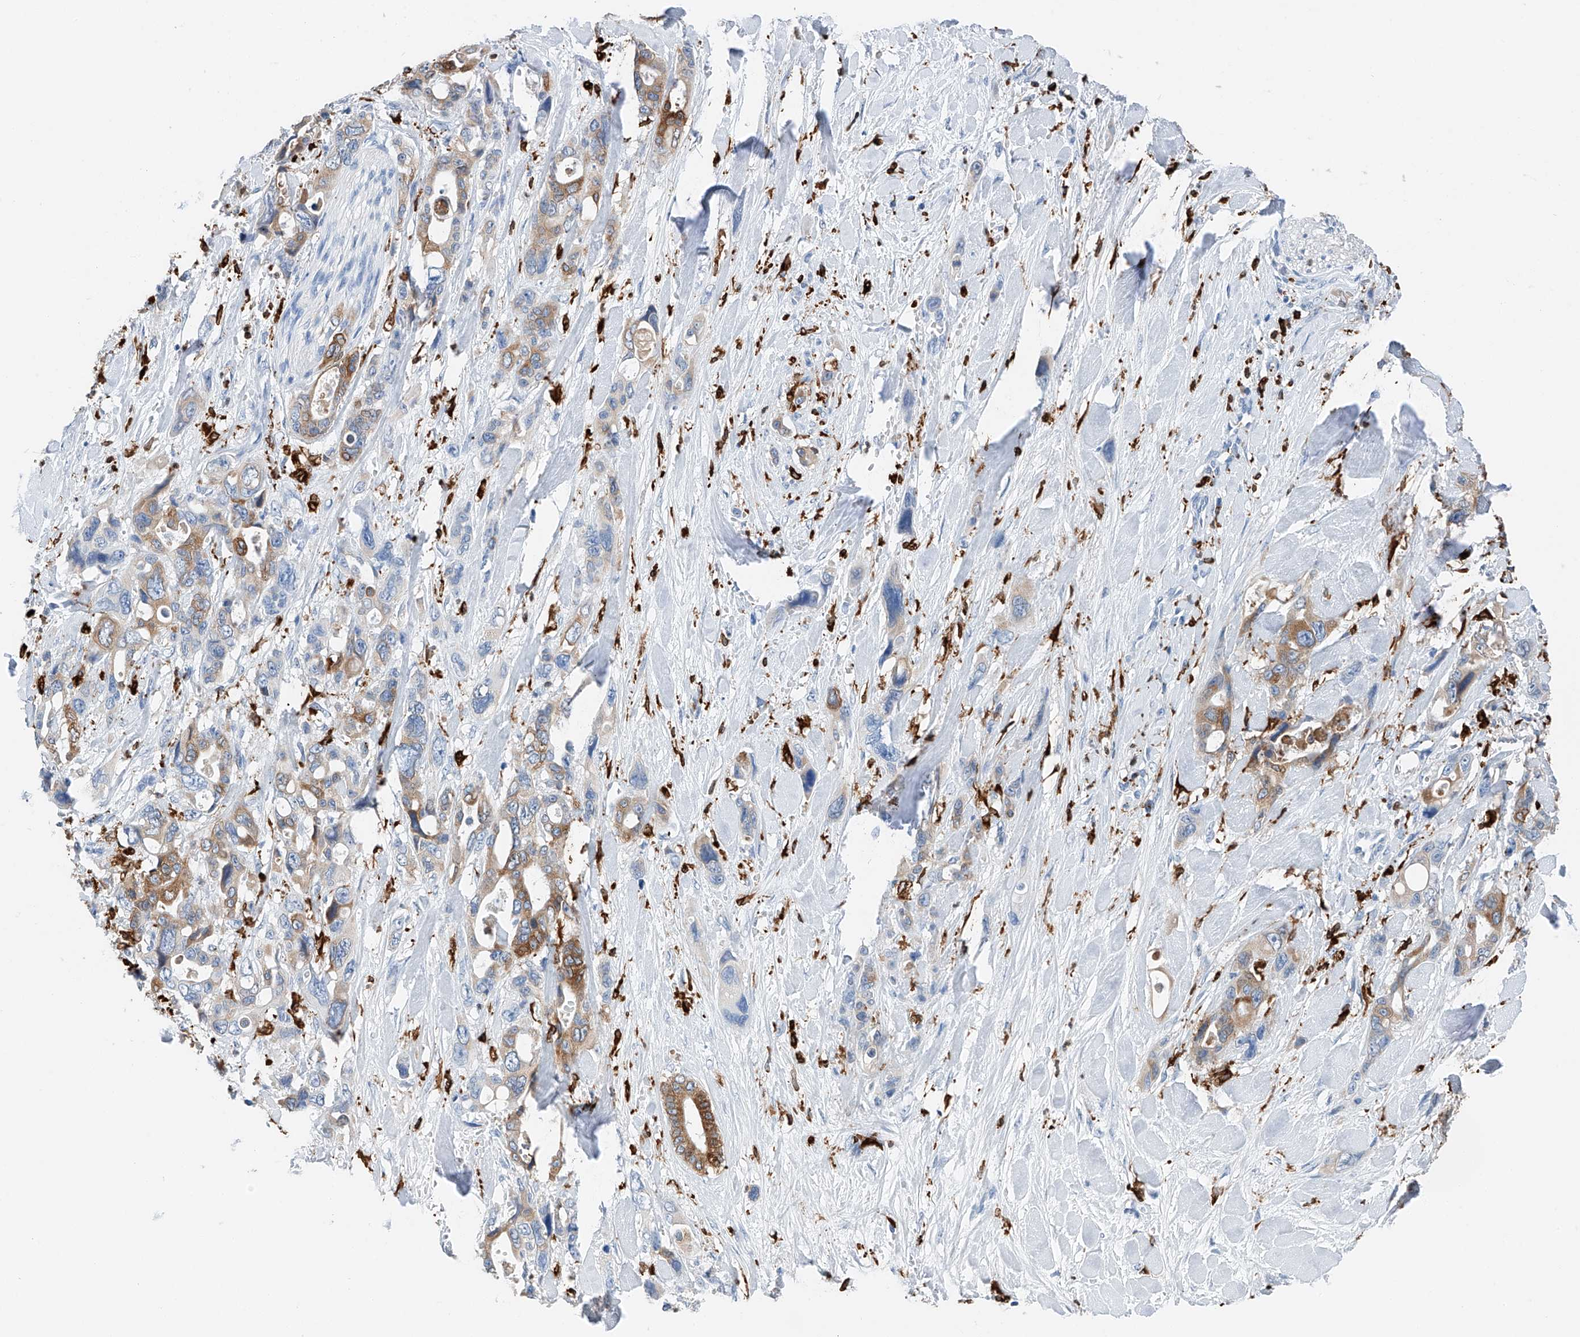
{"staining": {"intensity": "moderate", "quantity": "25%-75%", "location": "cytoplasmic/membranous"}, "tissue": "pancreatic cancer", "cell_type": "Tumor cells", "image_type": "cancer", "snomed": [{"axis": "morphology", "description": "Adenocarcinoma, NOS"}, {"axis": "topography", "description": "Pancreas"}], "caption": "Protein expression analysis of pancreatic cancer (adenocarcinoma) displays moderate cytoplasmic/membranous staining in about 25%-75% of tumor cells.", "gene": "TBXAS1", "patient": {"sex": "male", "age": 46}}